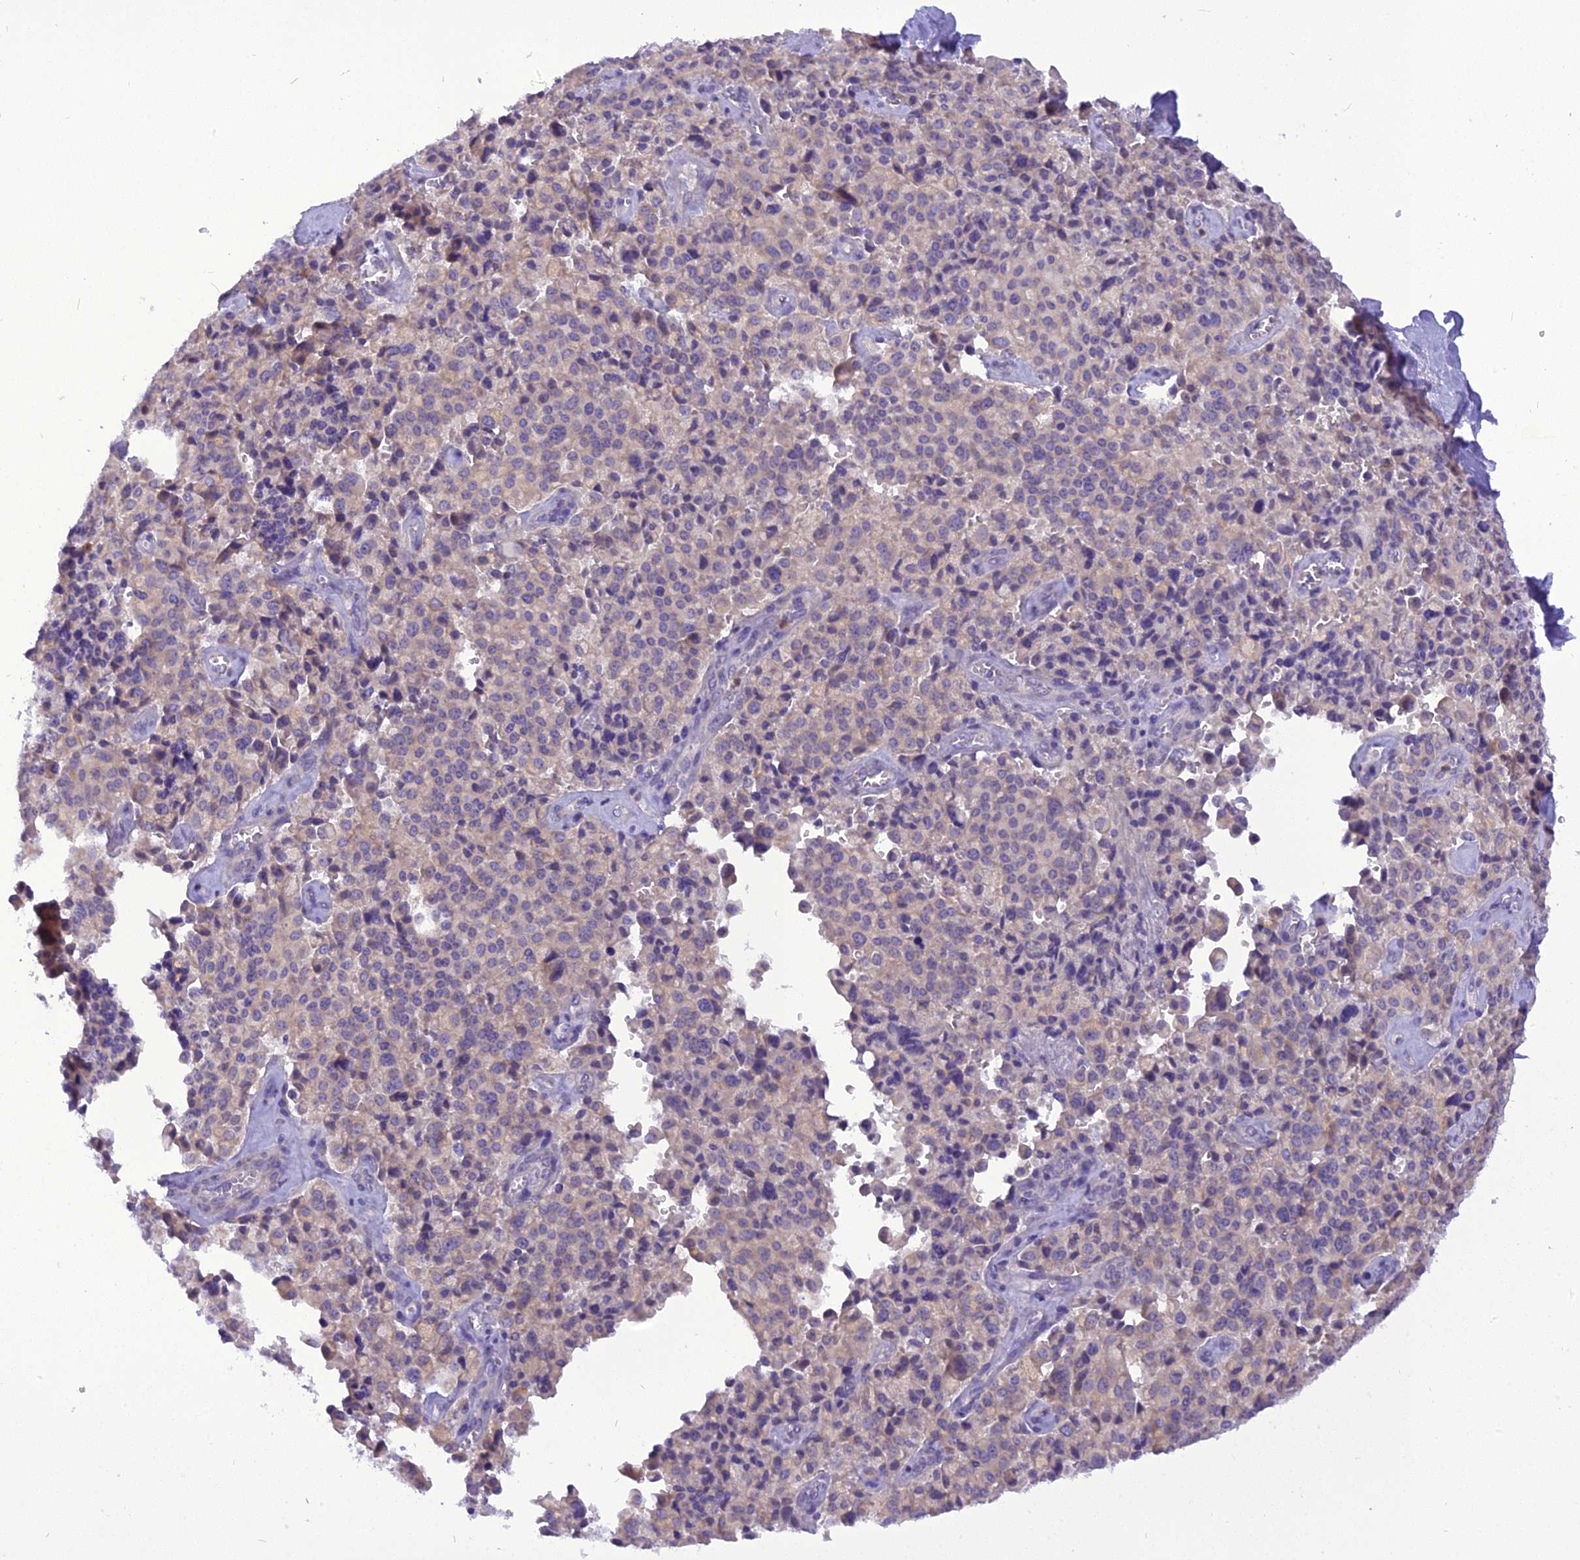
{"staining": {"intensity": "weak", "quantity": "<25%", "location": "cytoplasmic/membranous"}, "tissue": "pancreatic cancer", "cell_type": "Tumor cells", "image_type": "cancer", "snomed": [{"axis": "morphology", "description": "Adenocarcinoma, NOS"}, {"axis": "topography", "description": "Pancreas"}], "caption": "An immunohistochemistry image of pancreatic cancer (adenocarcinoma) is shown. There is no staining in tumor cells of pancreatic cancer (adenocarcinoma).", "gene": "TRIM3", "patient": {"sex": "male", "age": 65}}